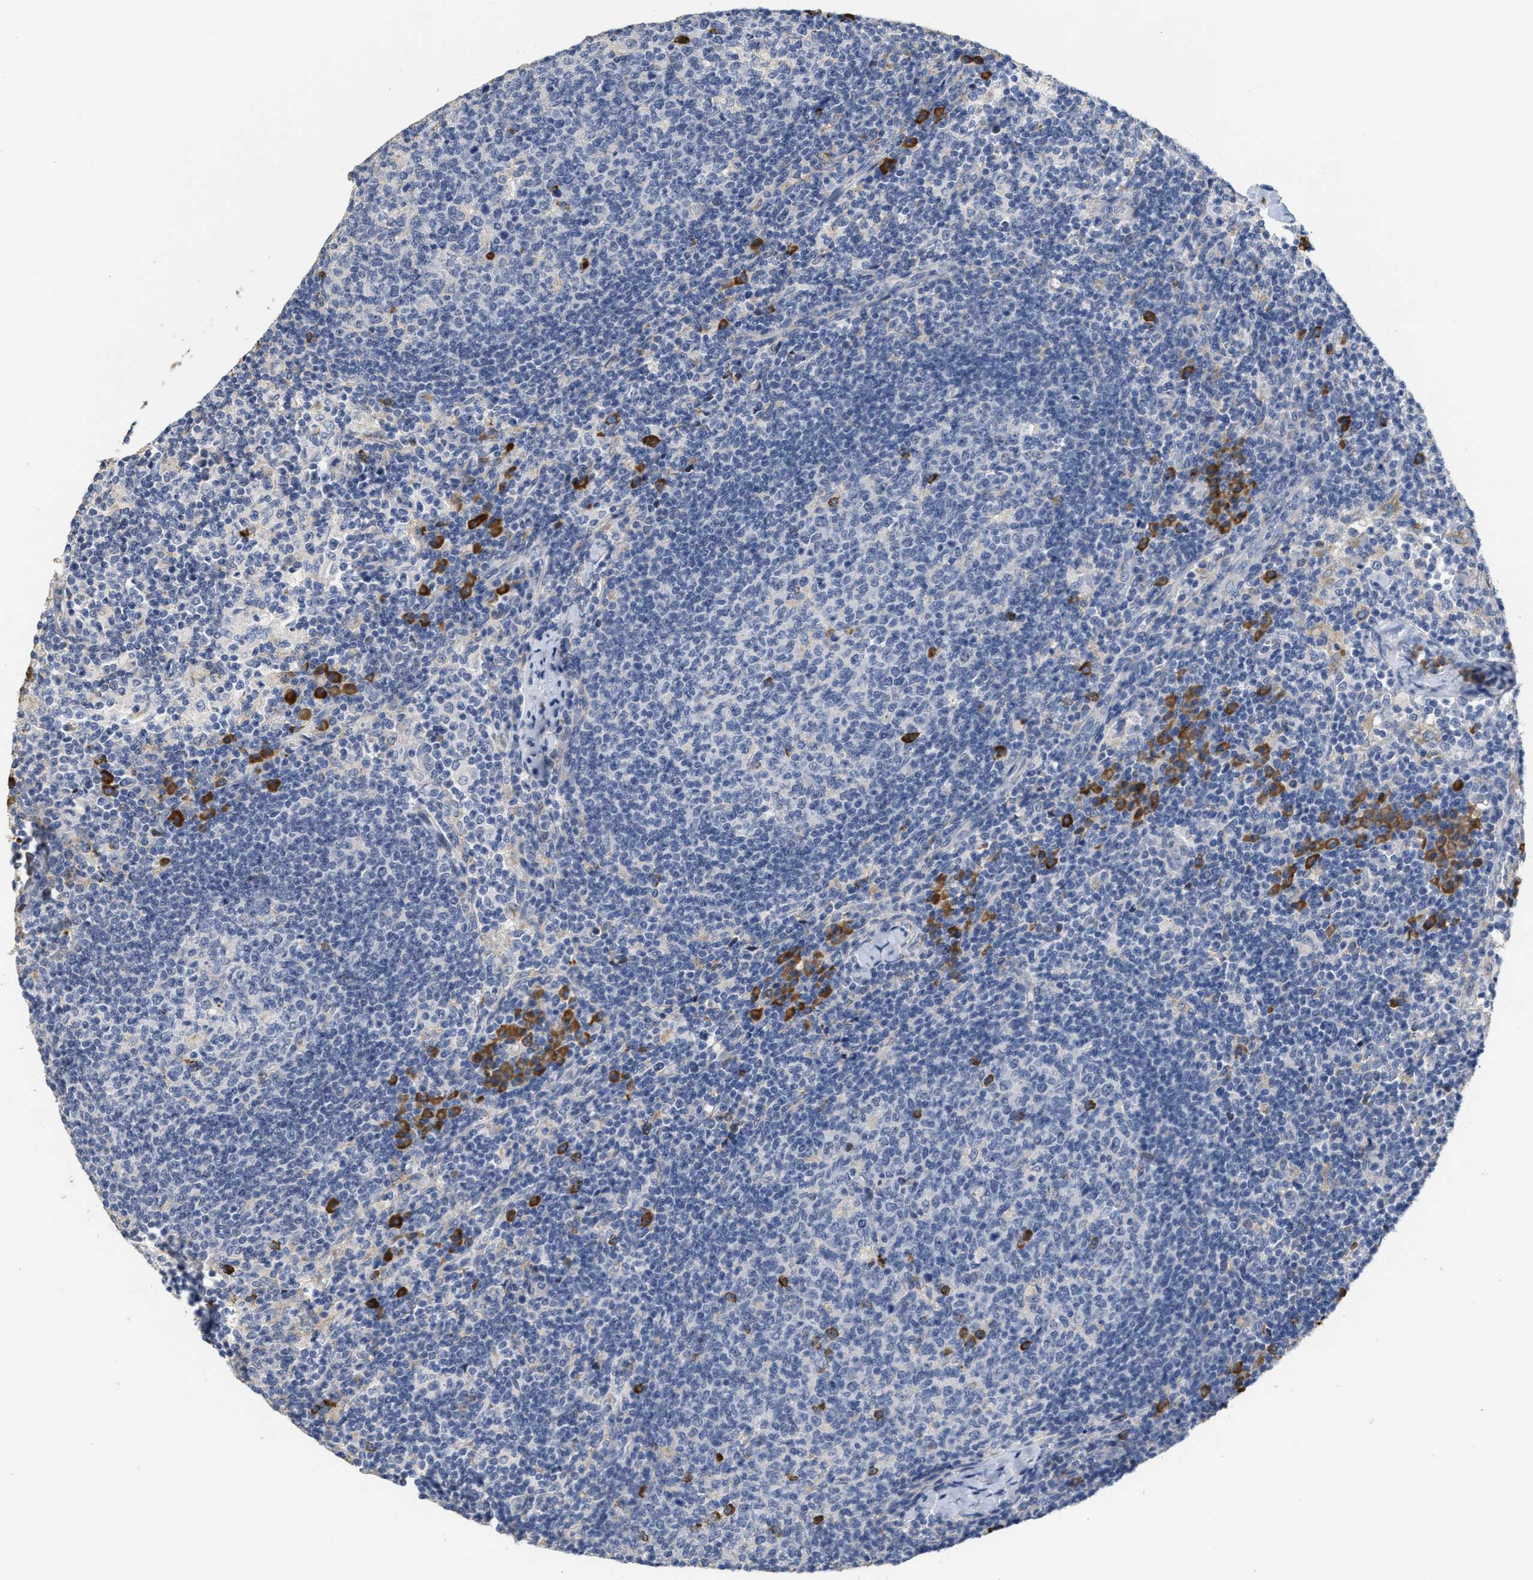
{"staining": {"intensity": "moderate", "quantity": "<25%", "location": "cytoplasmic/membranous"}, "tissue": "lymph node", "cell_type": "Germinal center cells", "image_type": "normal", "snomed": [{"axis": "morphology", "description": "Normal tissue, NOS"}, {"axis": "morphology", "description": "Inflammation, NOS"}, {"axis": "topography", "description": "Lymph node"}], "caption": "This micrograph reveals immunohistochemistry staining of unremarkable lymph node, with low moderate cytoplasmic/membranous expression in about <25% of germinal center cells.", "gene": "RYR2", "patient": {"sex": "male", "age": 55}}